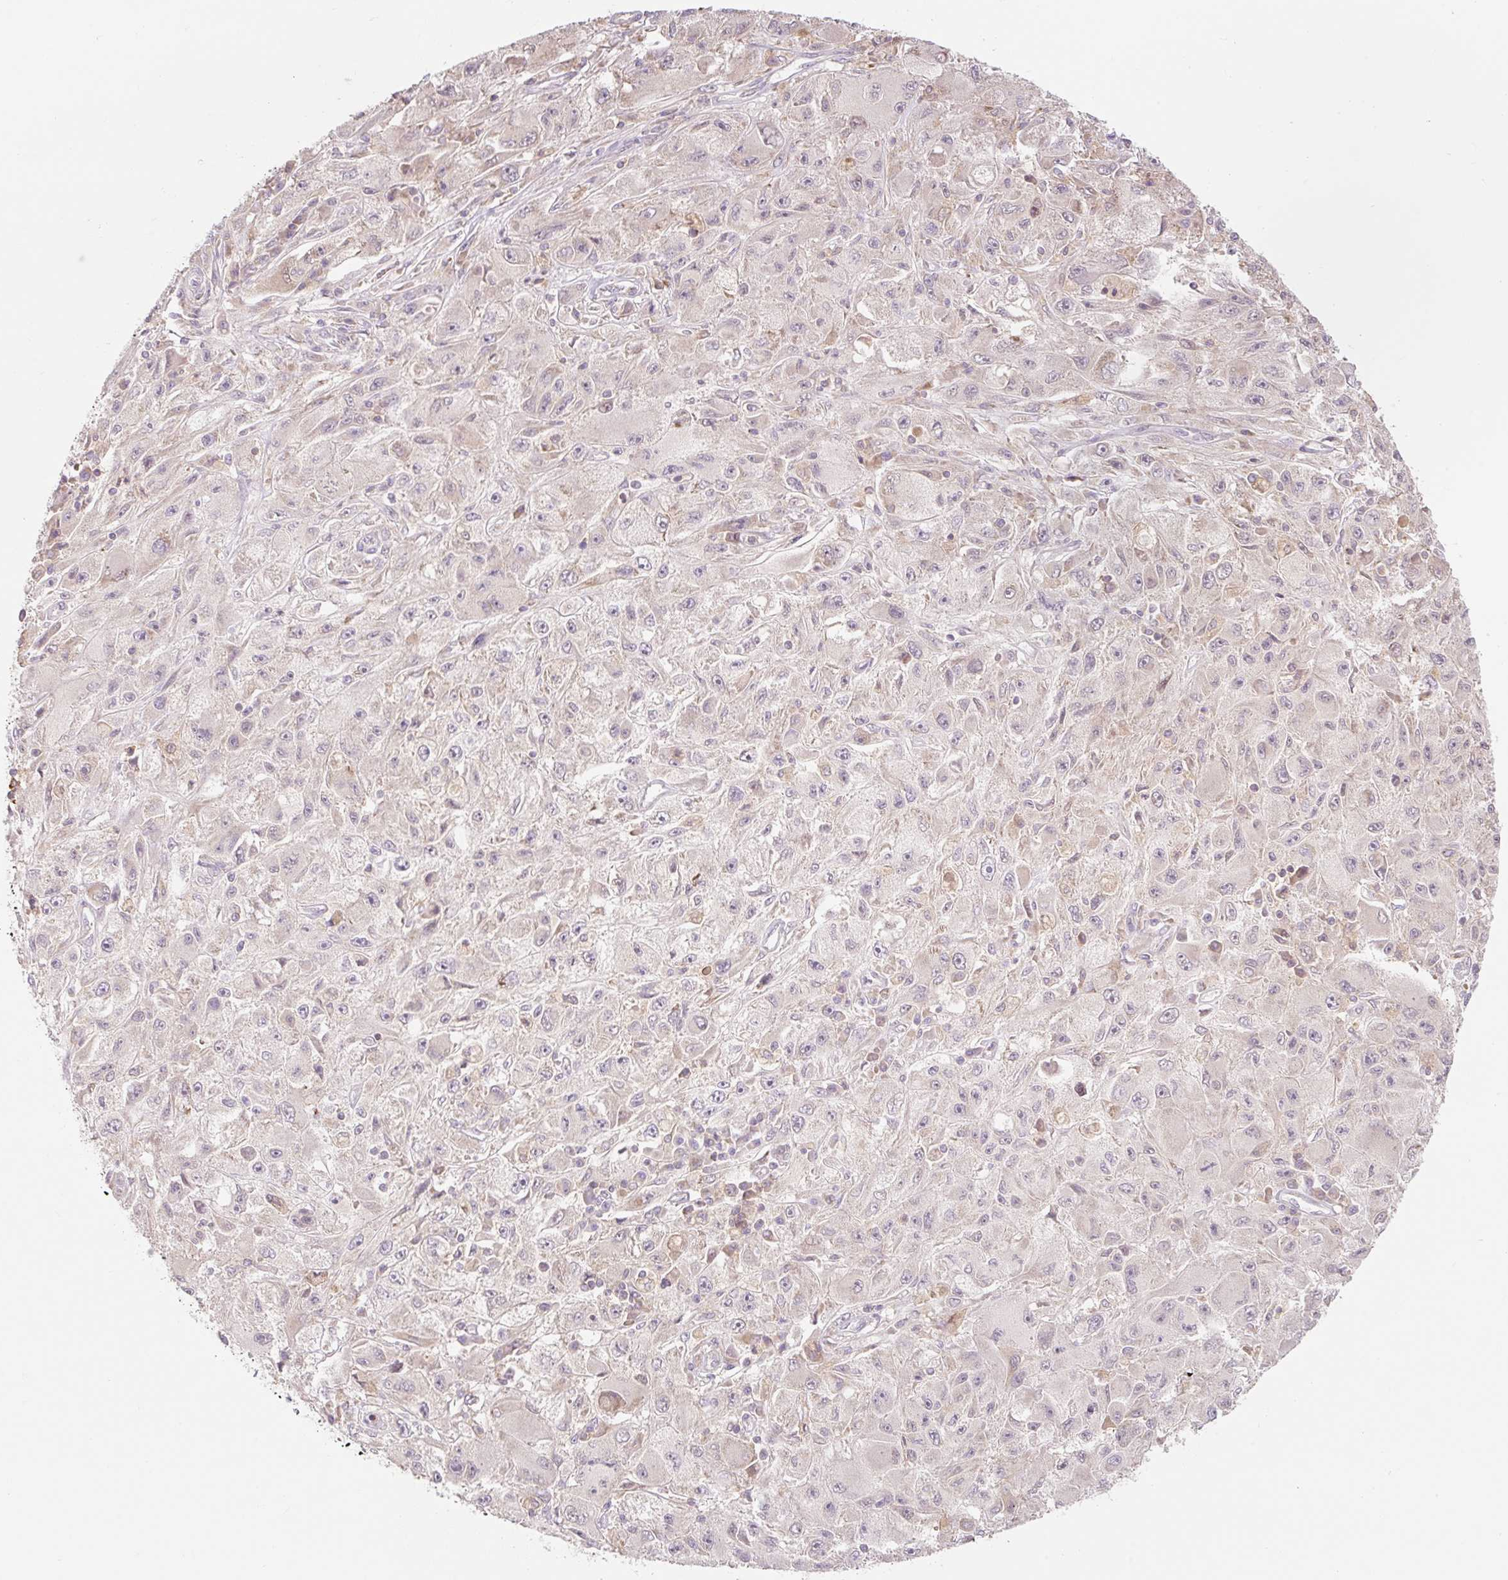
{"staining": {"intensity": "negative", "quantity": "none", "location": "none"}, "tissue": "melanoma", "cell_type": "Tumor cells", "image_type": "cancer", "snomed": [{"axis": "morphology", "description": "Malignant melanoma, Metastatic site"}, {"axis": "topography", "description": "Skin"}], "caption": "A high-resolution histopathology image shows immunohistochemistry staining of malignant melanoma (metastatic site), which exhibits no significant staining in tumor cells.", "gene": "EMC10", "patient": {"sex": "male", "age": 53}}